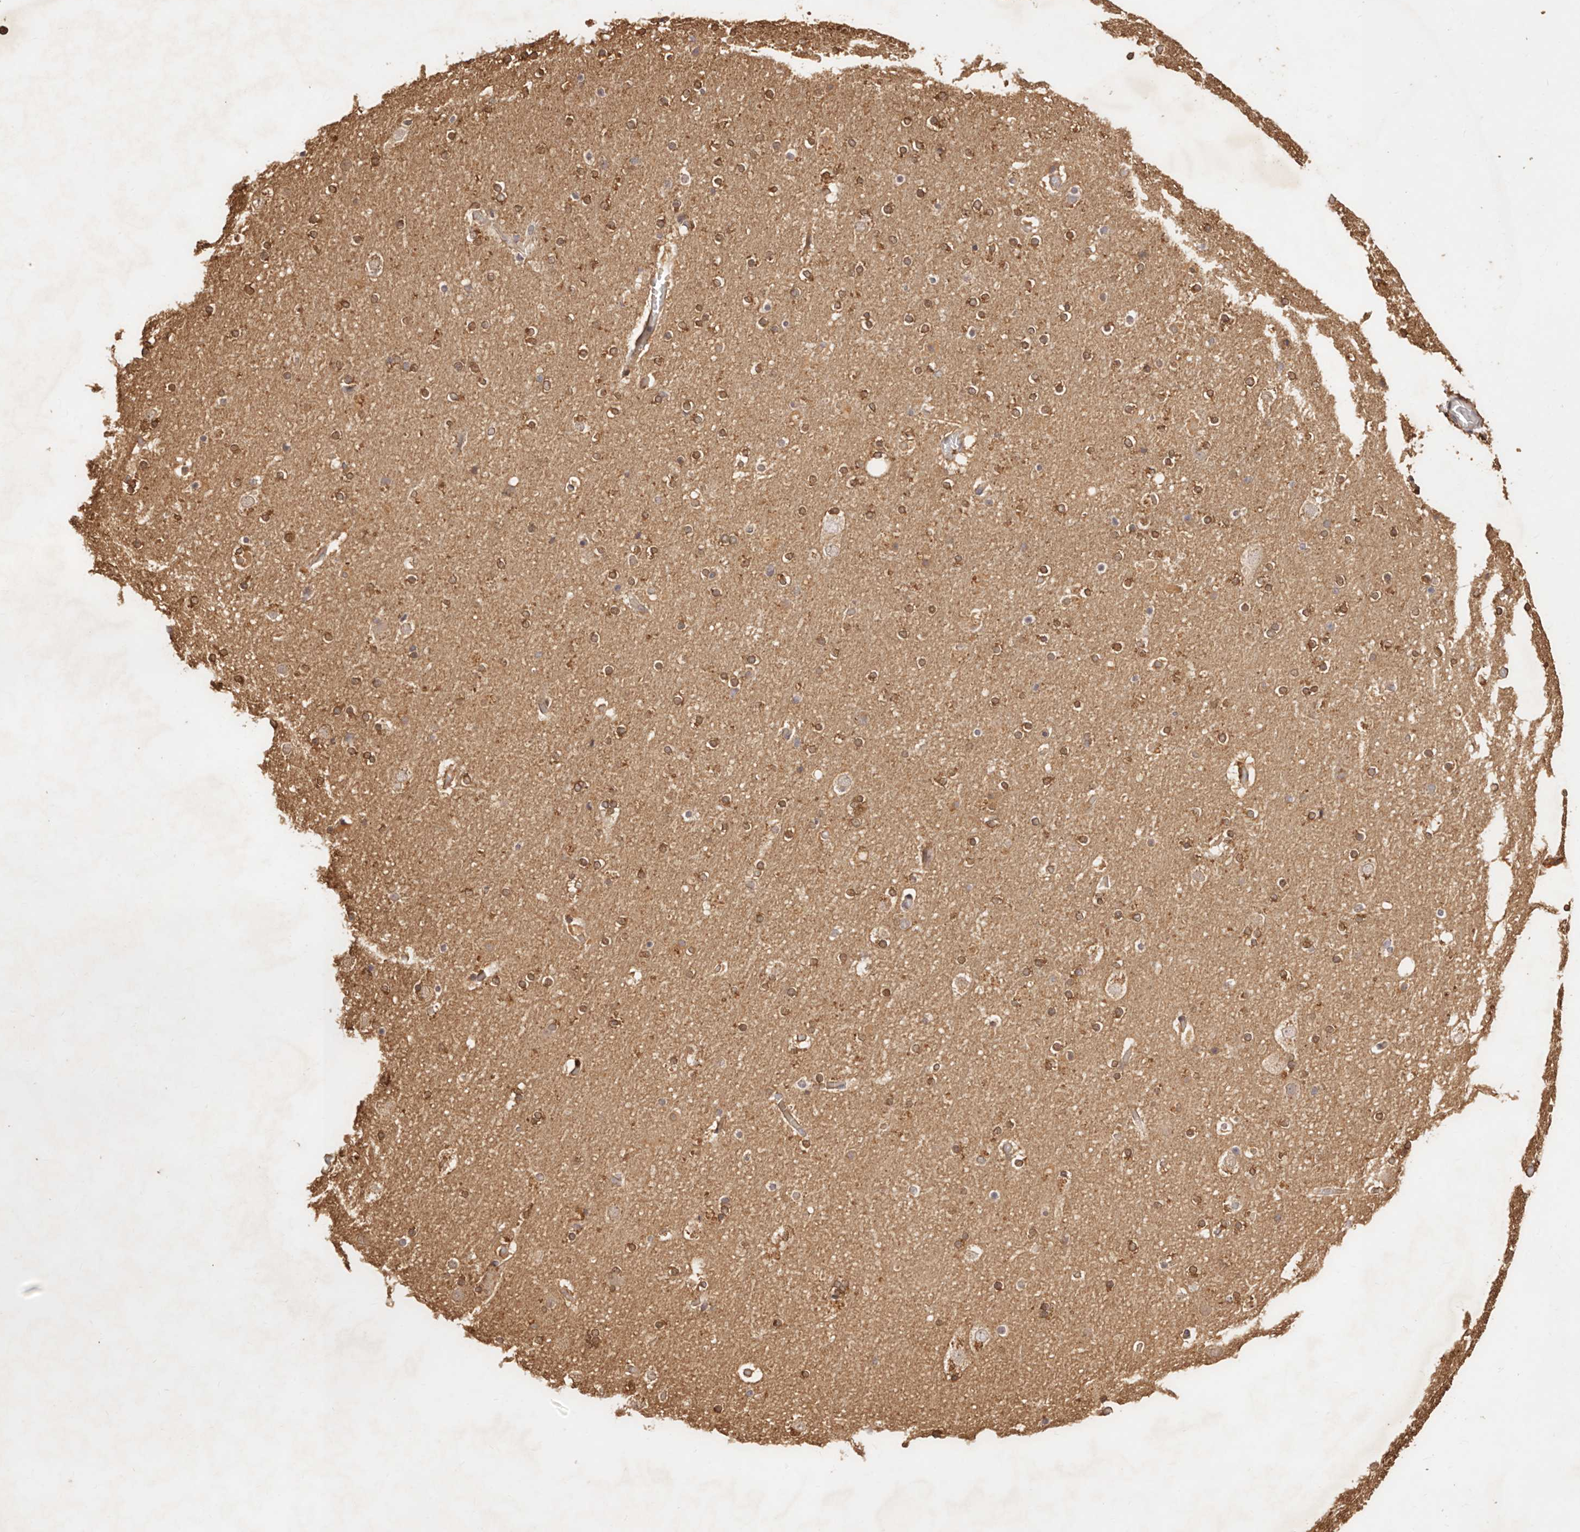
{"staining": {"intensity": "weak", "quantity": ">75%", "location": "cytoplasmic/membranous"}, "tissue": "cerebral cortex", "cell_type": "Endothelial cells", "image_type": "normal", "snomed": [{"axis": "morphology", "description": "Normal tissue, NOS"}, {"axis": "topography", "description": "Cerebral cortex"}], "caption": "Cerebral cortex stained with a brown dye demonstrates weak cytoplasmic/membranous positive expression in approximately >75% of endothelial cells.", "gene": "CCL14", "patient": {"sex": "male", "age": 57}}